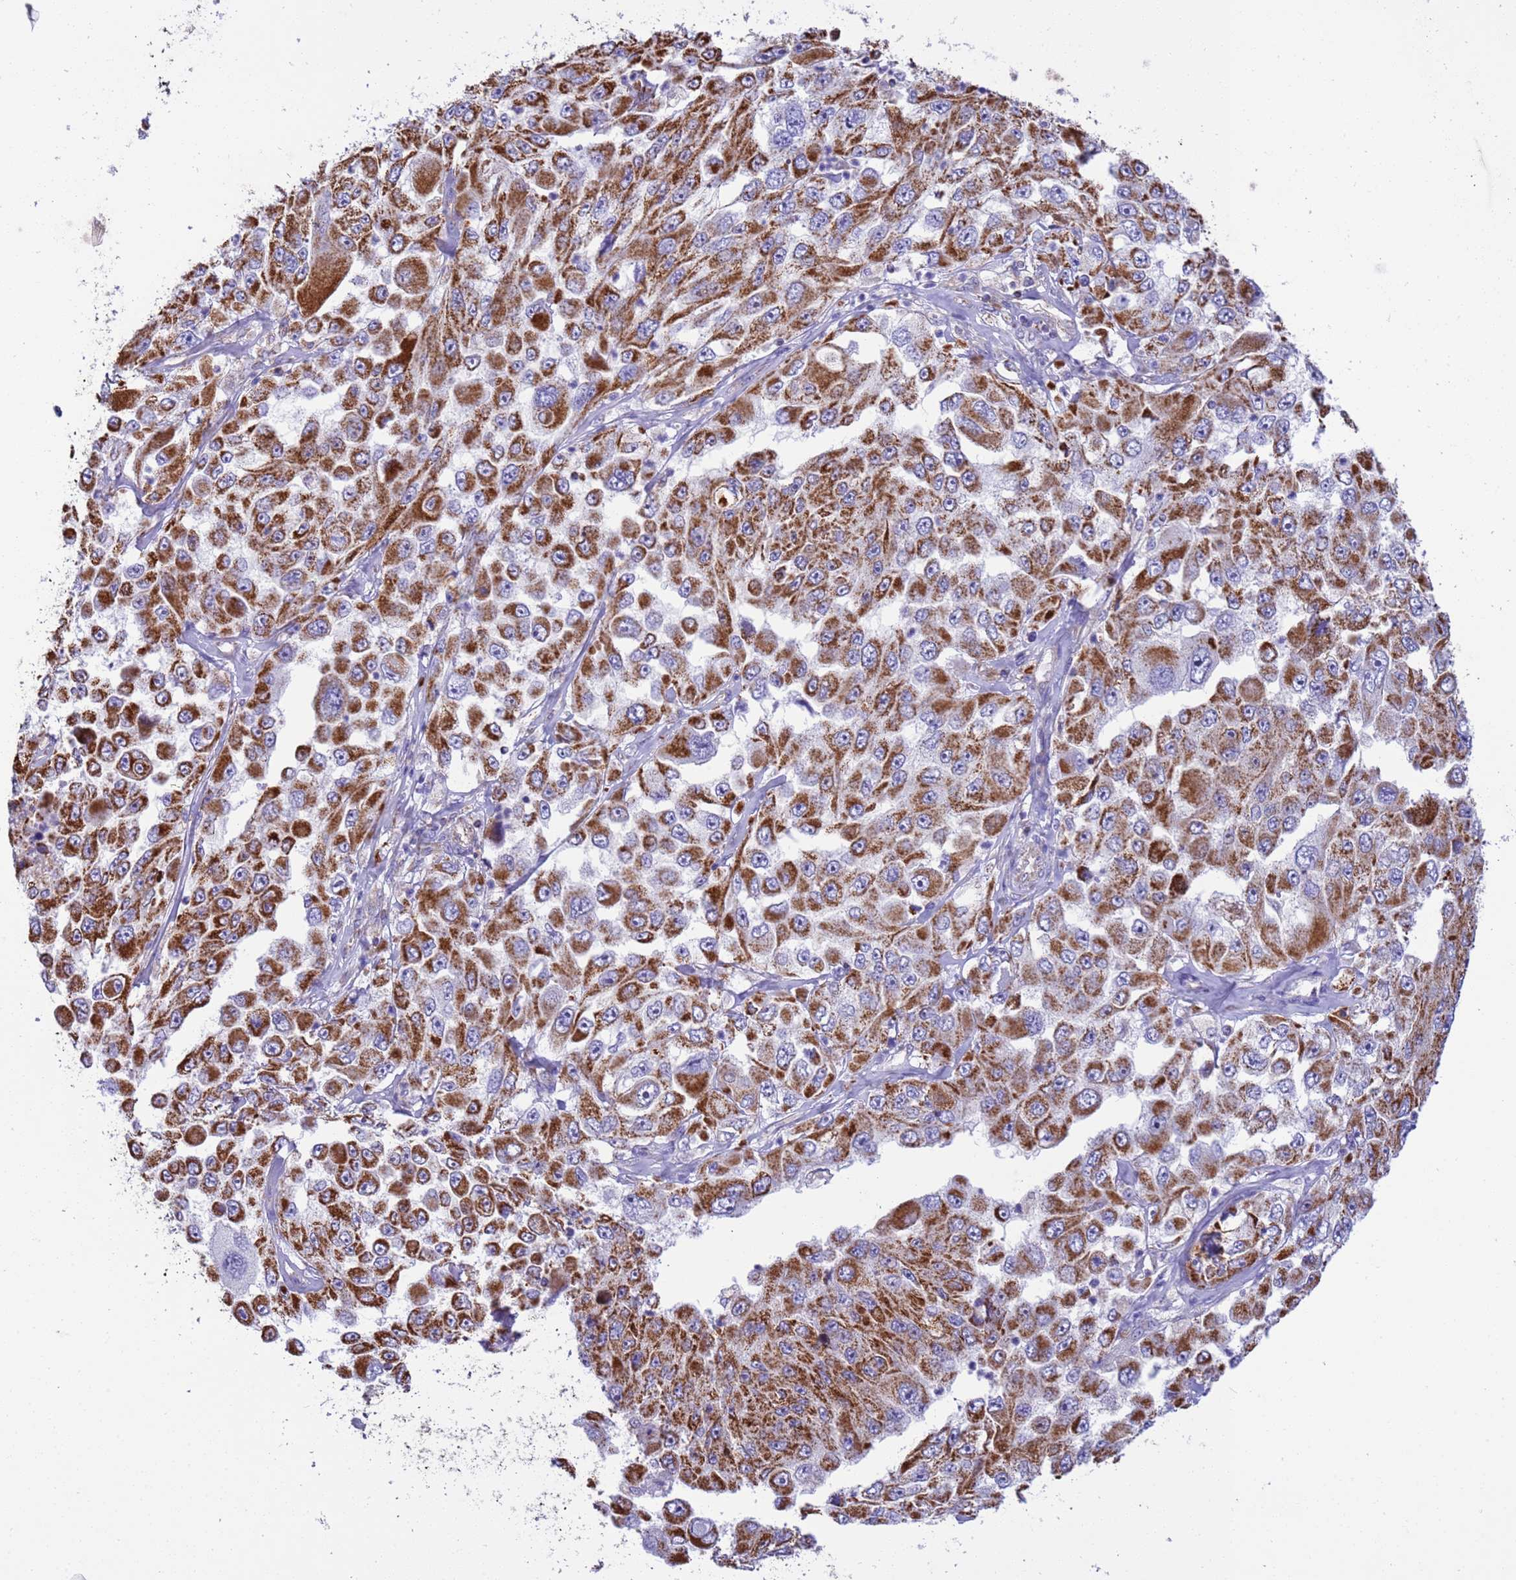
{"staining": {"intensity": "strong", "quantity": ">75%", "location": "cytoplasmic/membranous"}, "tissue": "melanoma", "cell_type": "Tumor cells", "image_type": "cancer", "snomed": [{"axis": "morphology", "description": "Malignant melanoma, Metastatic site"}, {"axis": "topography", "description": "Lymph node"}], "caption": "A high amount of strong cytoplasmic/membranous positivity is identified in approximately >75% of tumor cells in melanoma tissue.", "gene": "RNF165", "patient": {"sex": "male", "age": 62}}